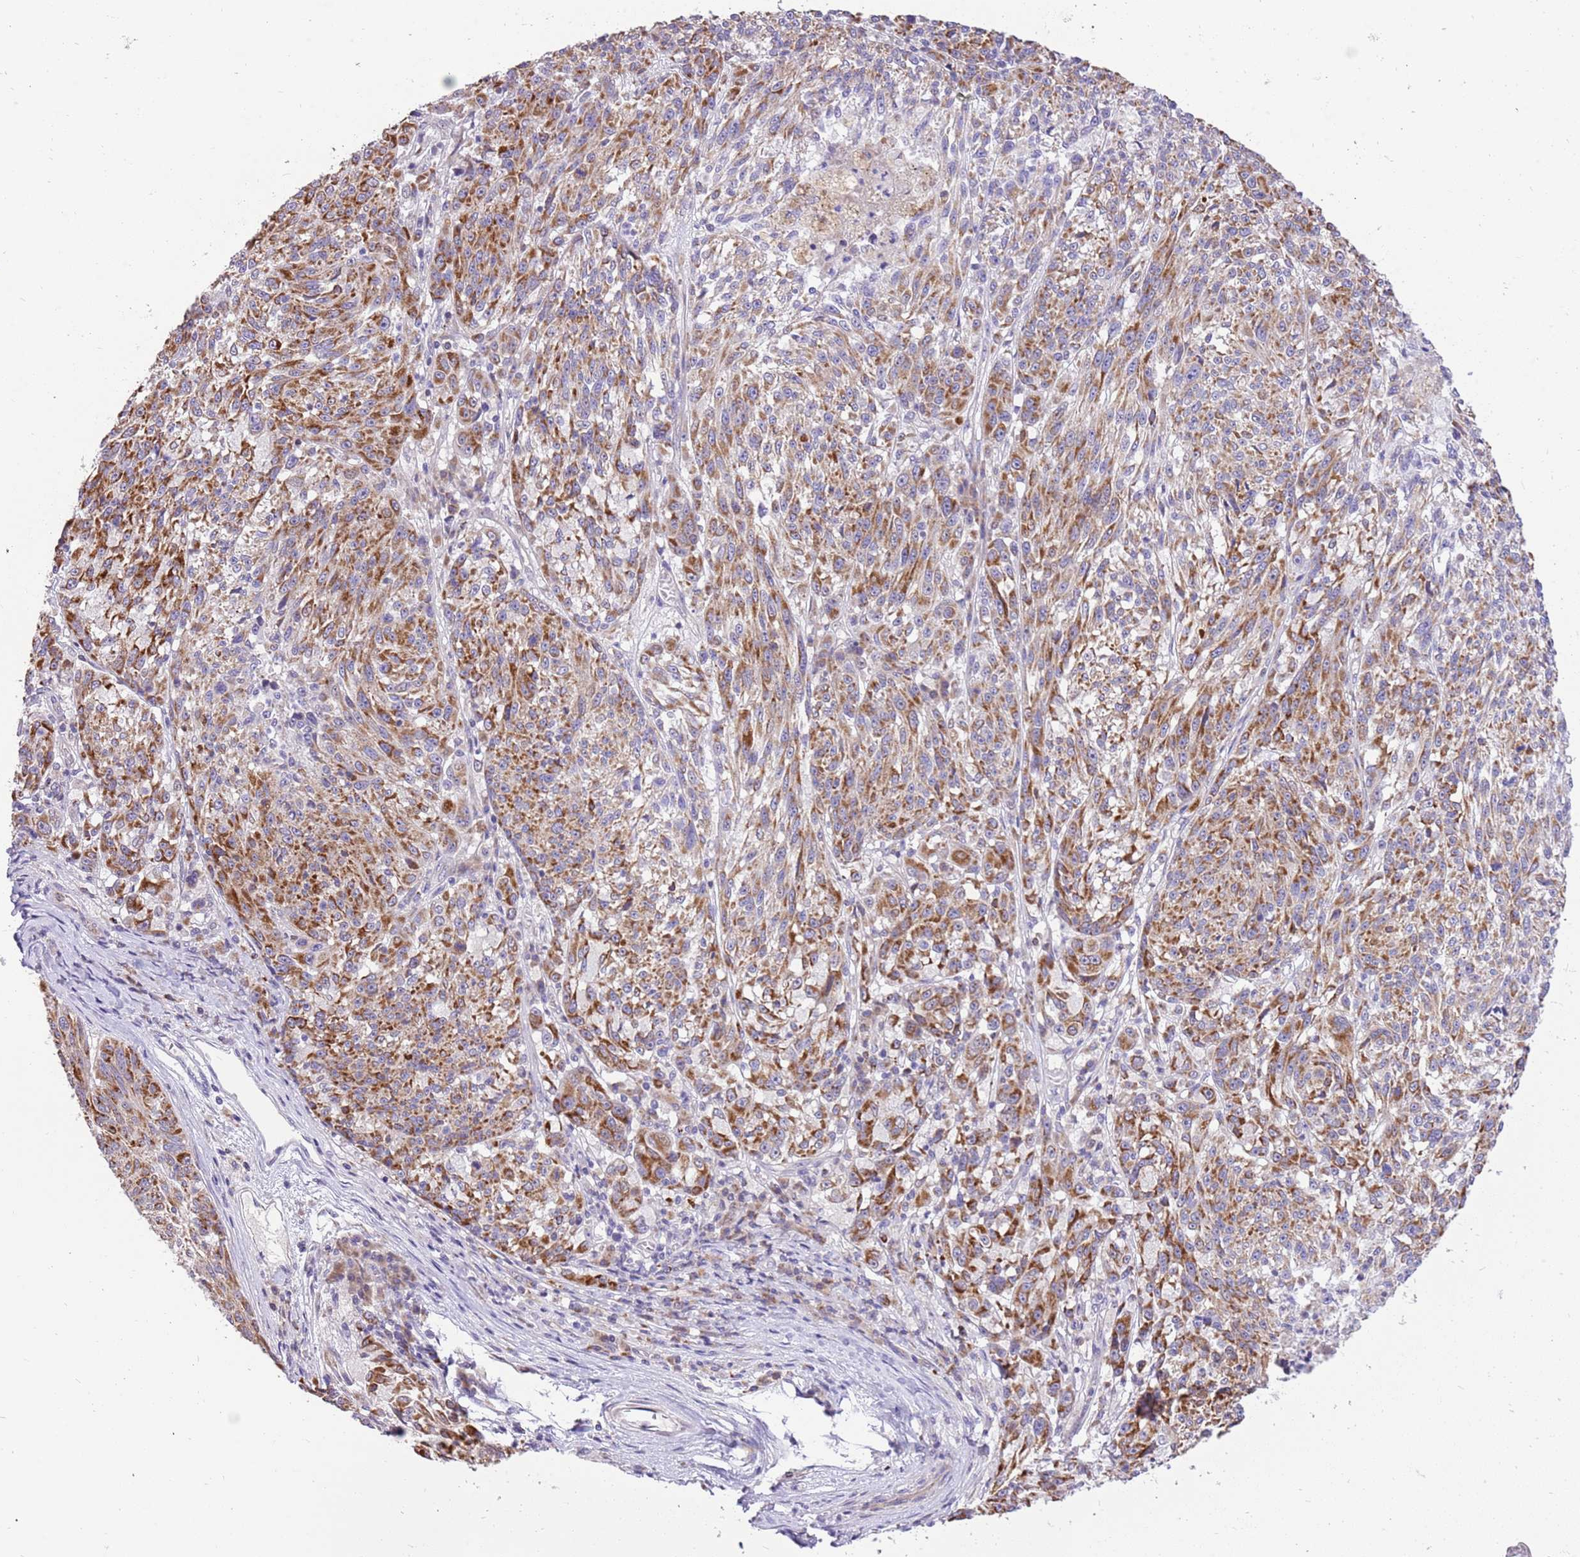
{"staining": {"intensity": "strong", "quantity": "25%-75%", "location": "cytoplasmic/membranous"}, "tissue": "melanoma", "cell_type": "Tumor cells", "image_type": "cancer", "snomed": [{"axis": "morphology", "description": "Malignant melanoma, NOS"}, {"axis": "topography", "description": "Skin"}], "caption": "An immunohistochemistry (IHC) micrograph of neoplastic tissue is shown. Protein staining in brown shows strong cytoplasmic/membranous positivity in malignant melanoma within tumor cells. Immunohistochemistry stains the protein in brown and the nuclei are stained blue.", "gene": "COX17", "patient": {"sex": "male", "age": 53}}